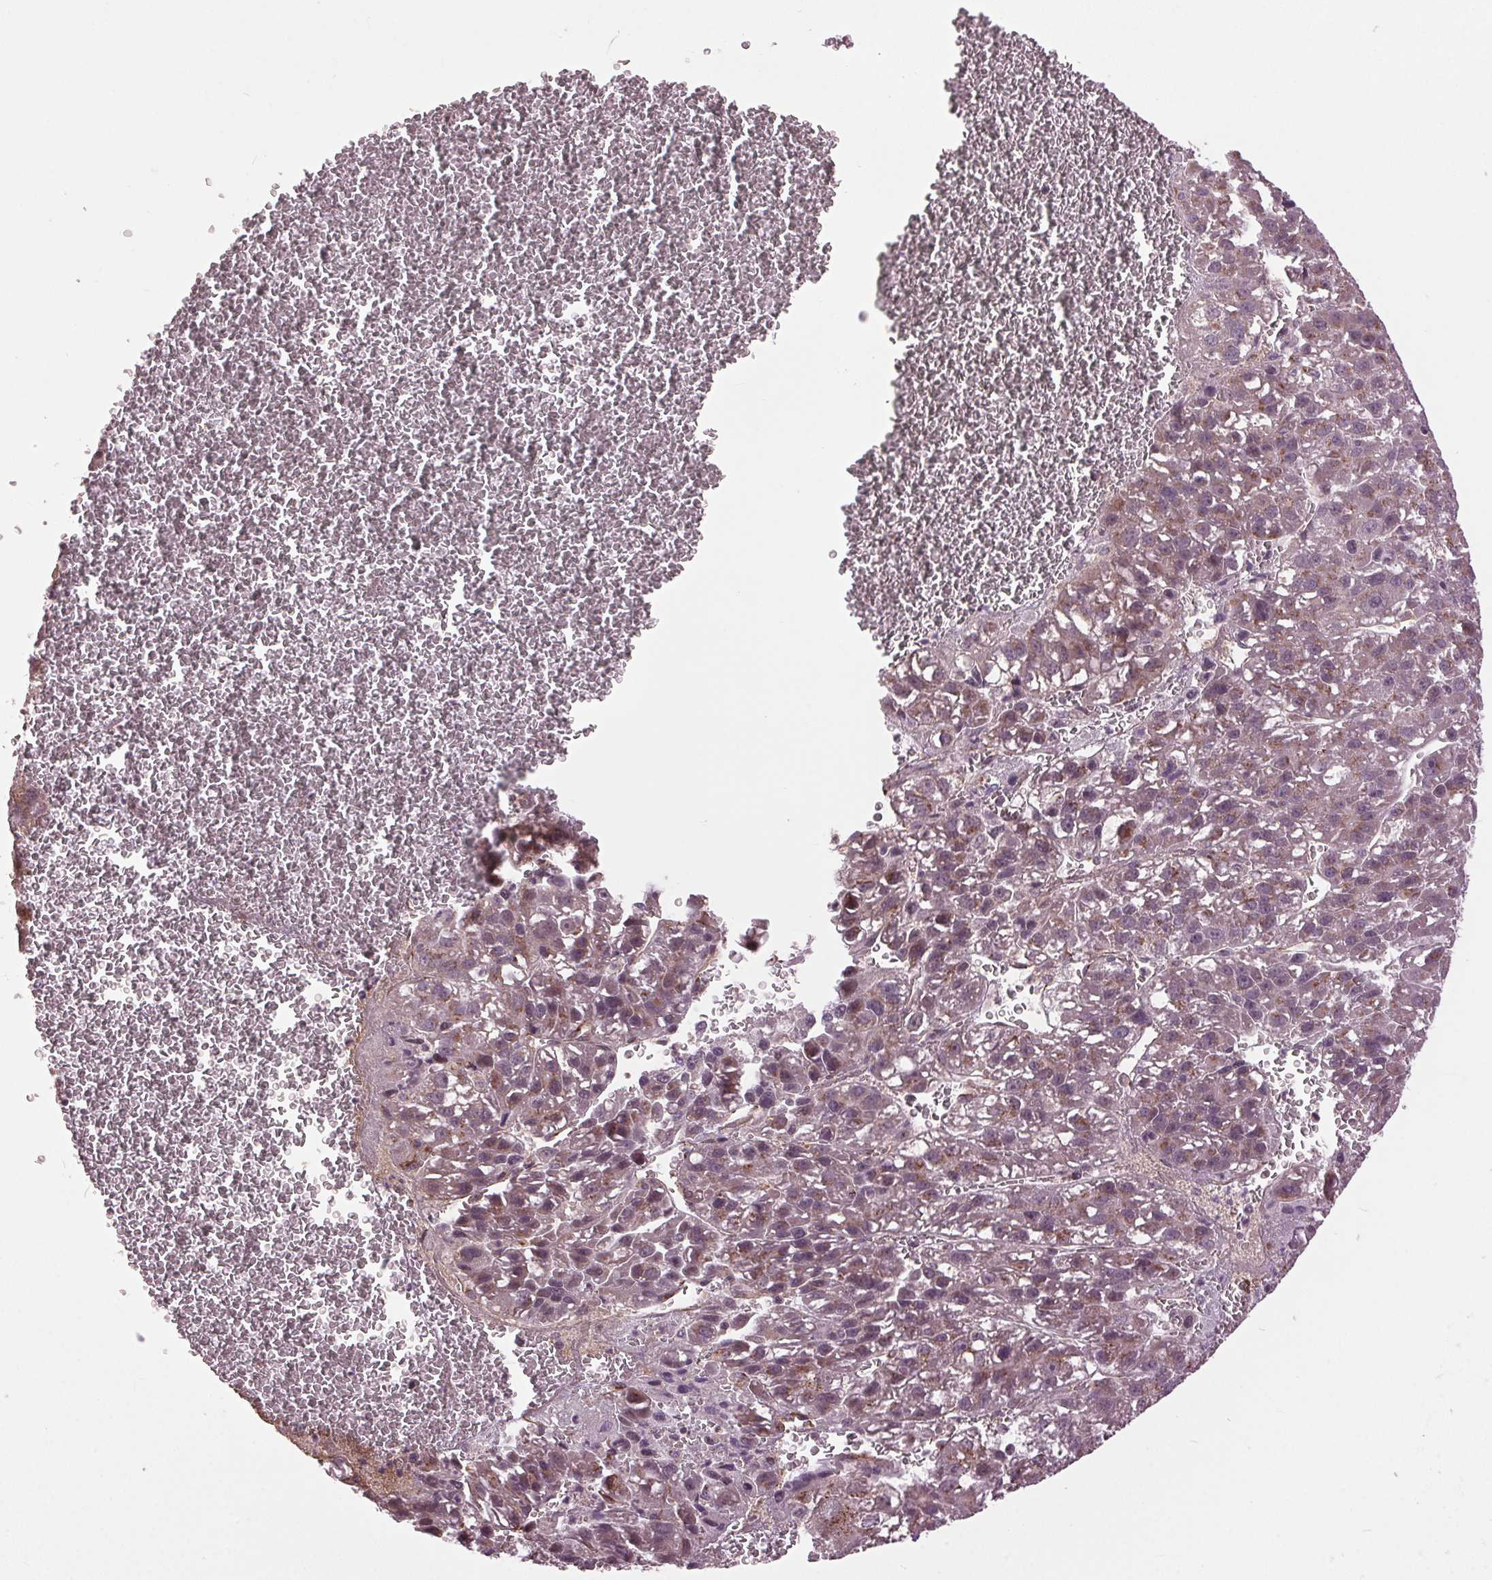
{"staining": {"intensity": "weak", "quantity": "25%-75%", "location": "cytoplasmic/membranous"}, "tissue": "liver cancer", "cell_type": "Tumor cells", "image_type": "cancer", "snomed": [{"axis": "morphology", "description": "Carcinoma, Hepatocellular, NOS"}, {"axis": "topography", "description": "Liver"}], "caption": "Protein analysis of liver hepatocellular carcinoma tissue exhibits weak cytoplasmic/membranous expression in about 25%-75% of tumor cells.", "gene": "BSDC1", "patient": {"sex": "female", "age": 70}}